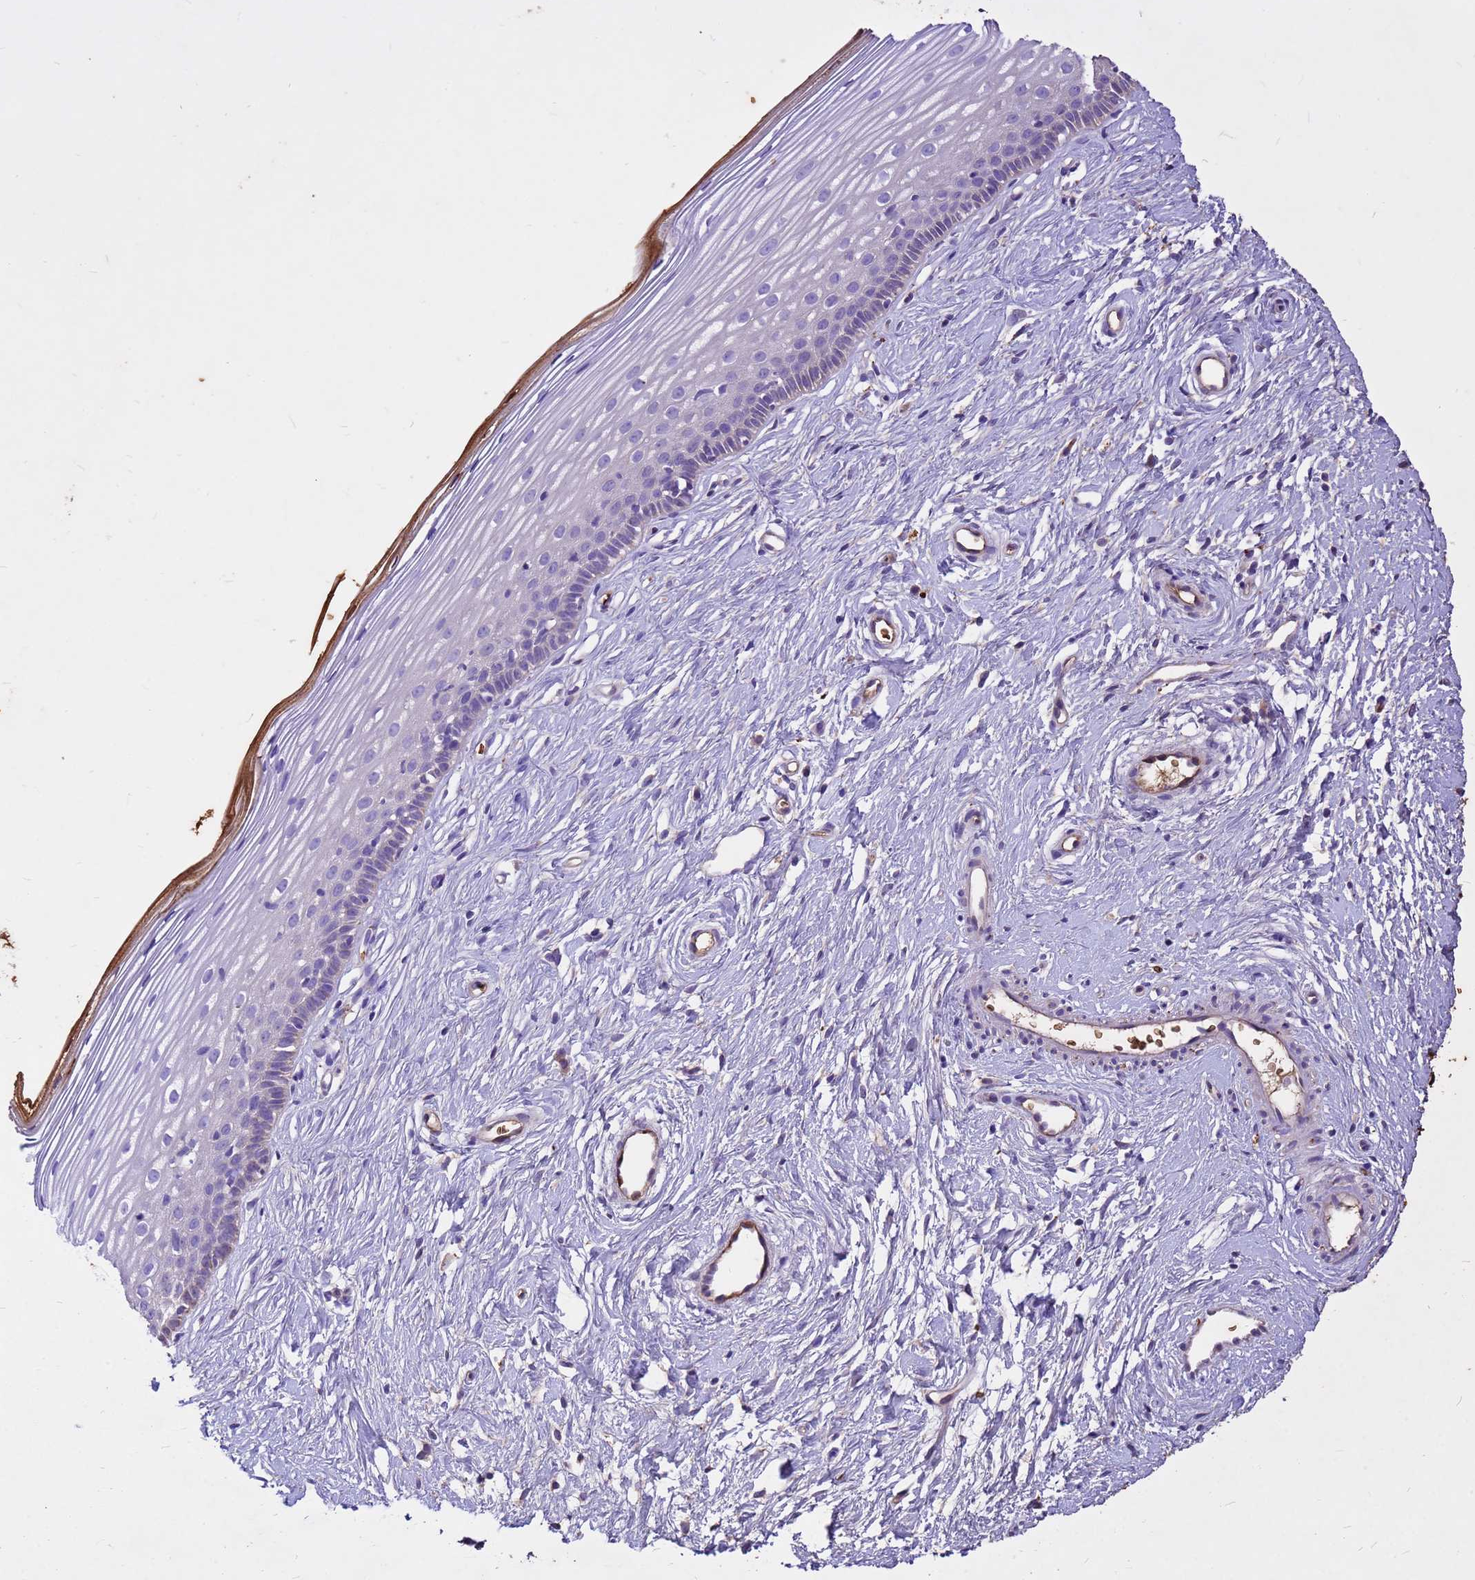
{"staining": {"intensity": "weak", "quantity": "<25%", "location": "cytoplasmic/membranous"}, "tissue": "cervix", "cell_type": "Glandular cells", "image_type": "normal", "snomed": [{"axis": "morphology", "description": "Normal tissue, NOS"}, {"axis": "topography", "description": "Cervix"}], "caption": "Immunohistochemical staining of normal human cervix reveals no significant staining in glandular cells.", "gene": "HBA1", "patient": {"sex": "female", "age": 40}}